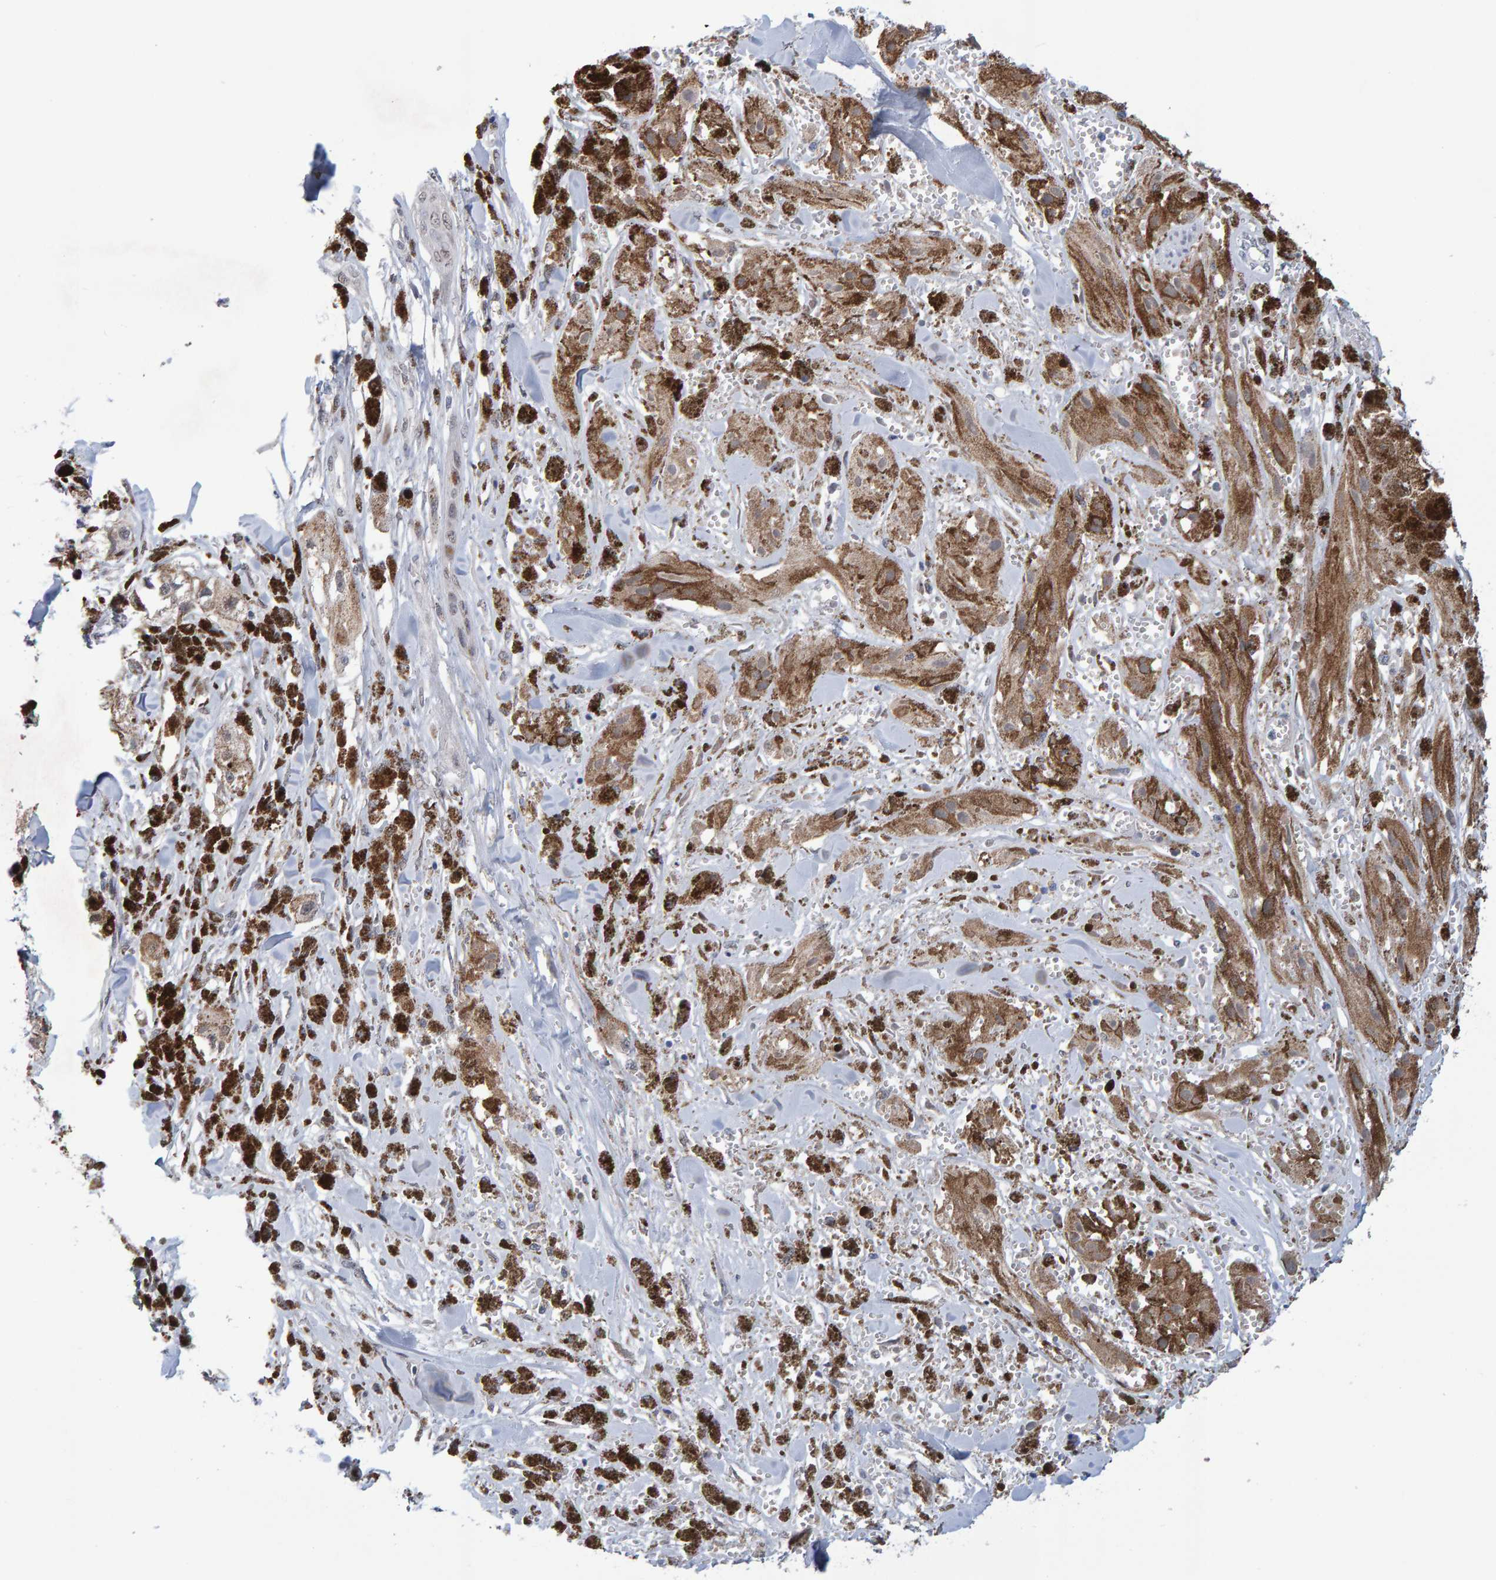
{"staining": {"intensity": "moderate", "quantity": ">75%", "location": "cytoplasmic/membranous"}, "tissue": "melanoma", "cell_type": "Tumor cells", "image_type": "cancer", "snomed": [{"axis": "morphology", "description": "Malignant melanoma, NOS"}, {"axis": "topography", "description": "Skin"}], "caption": "Melanoma was stained to show a protein in brown. There is medium levels of moderate cytoplasmic/membranous expression in approximately >75% of tumor cells. The staining is performed using DAB brown chromogen to label protein expression. The nuclei are counter-stained blue using hematoxylin.", "gene": "USP43", "patient": {"sex": "male", "age": 88}}